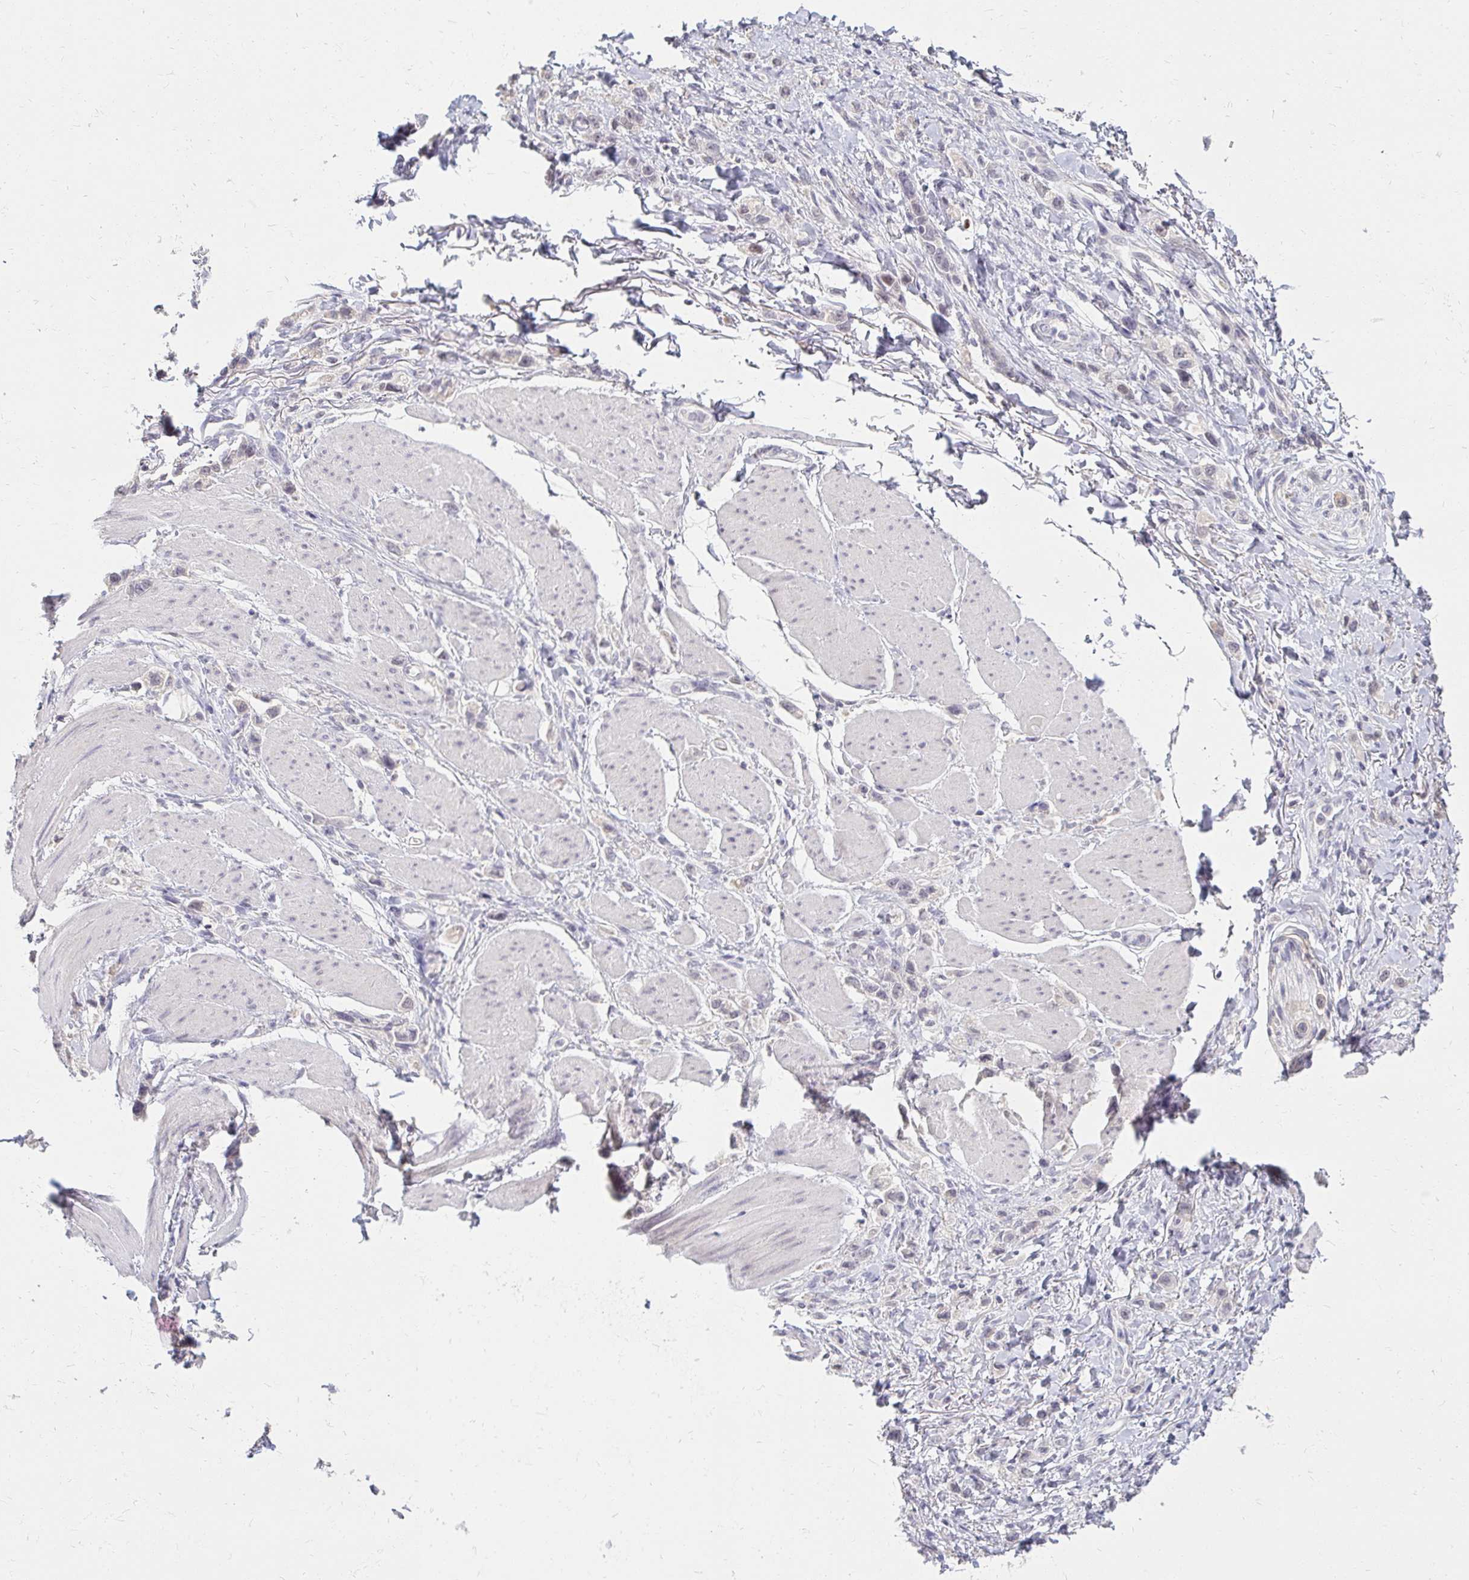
{"staining": {"intensity": "negative", "quantity": "none", "location": "none"}, "tissue": "stomach cancer", "cell_type": "Tumor cells", "image_type": "cancer", "snomed": [{"axis": "morphology", "description": "Adenocarcinoma, NOS"}, {"axis": "topography", "description": "Stomach"}], "caption": "The photomicrograph exhibits no significant expression in tumor cells of adenocarcinoma (stomach). (Brightfield microscopy of DAB immunohistochemistry at high magnification).", "gene": "DDN", "patient": {"sex": "female", "age": 65}}